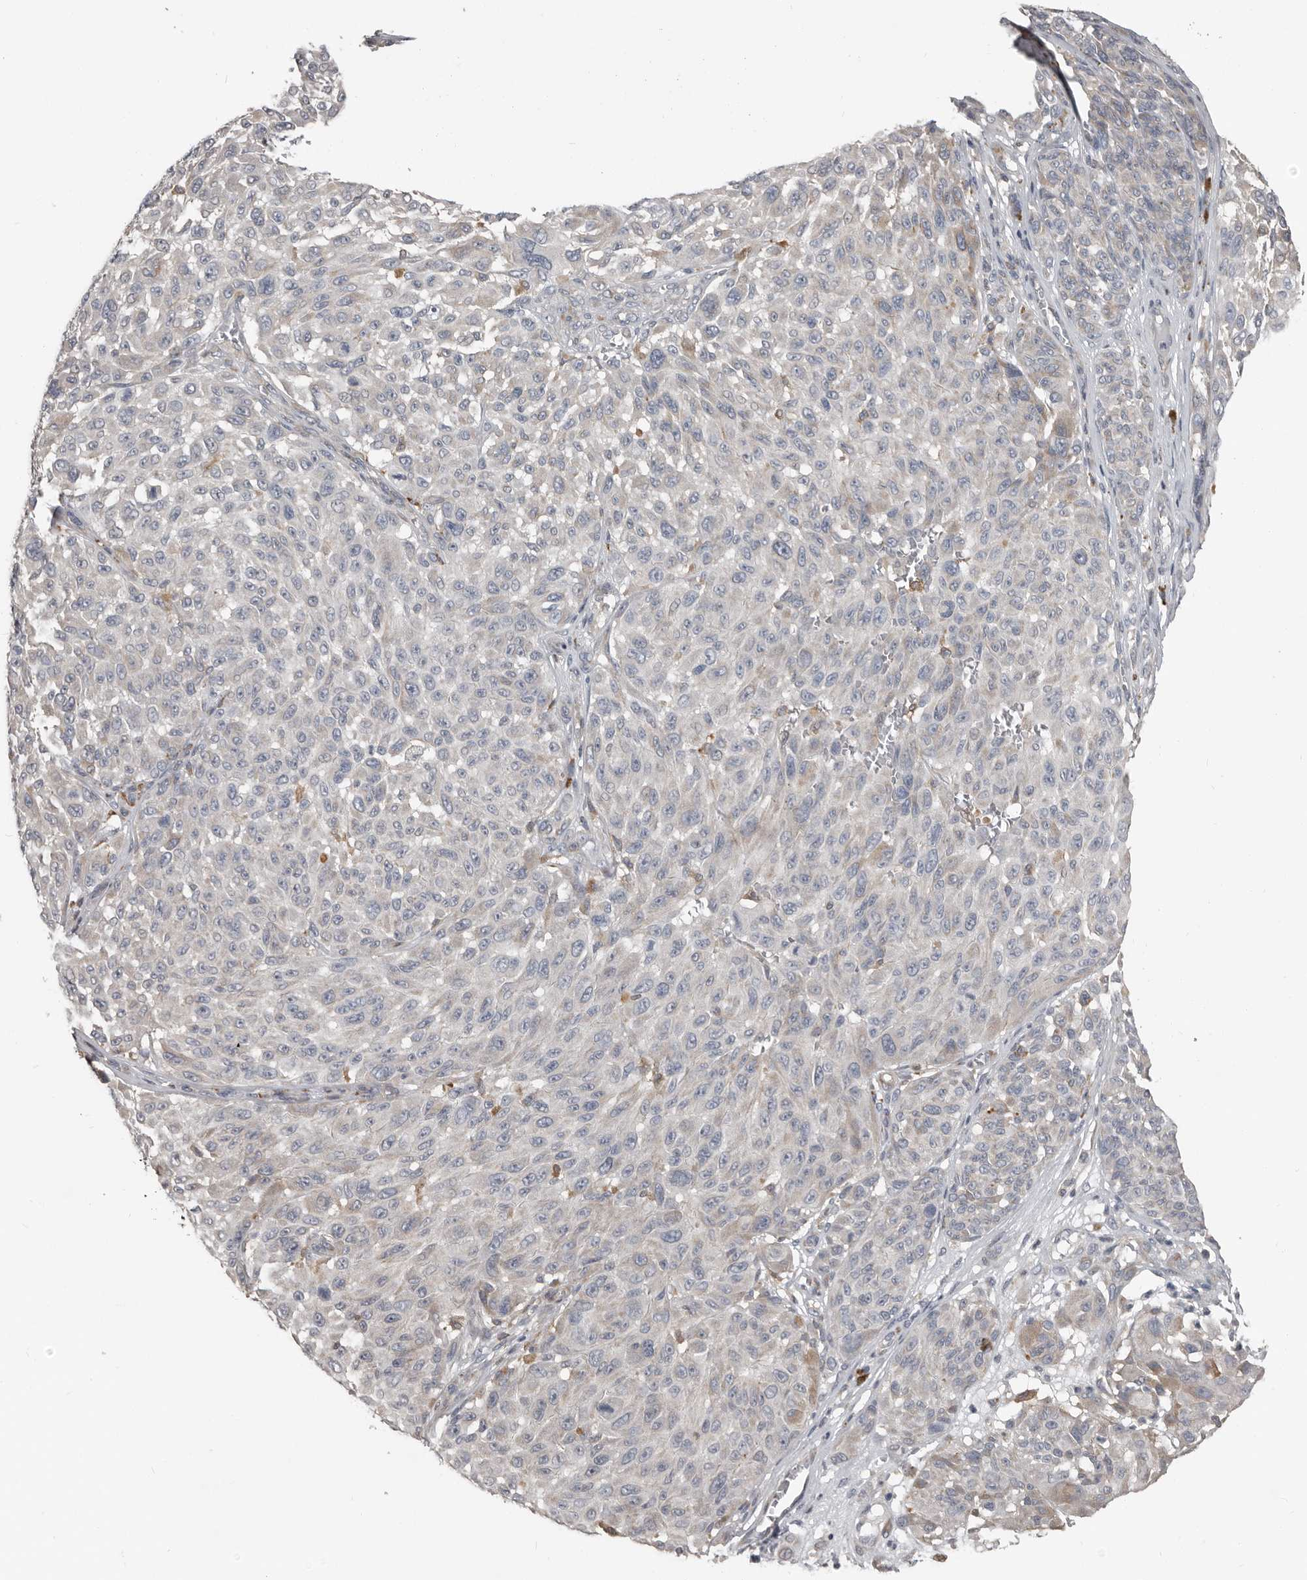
{"staining": {"intensity": "negative", "quantity": "none", "location": "none"}, "tissue": "melanoma", "cell_type": "Tumor cells", "image_type": "cancer", "snomed": [{"axis": "morphology", "description": "Malignant melanoma, NOS"}, {"axis": "topography", "description": "Skin"}], "caption": "Tumor cells are negative for protein expression in human malignant melanoma. (DAB (3,3'-diaminobenzidine) IHC, high magnification).", "gene": "KCNJ8", "patient": {"sex": "male", "age": 83}}